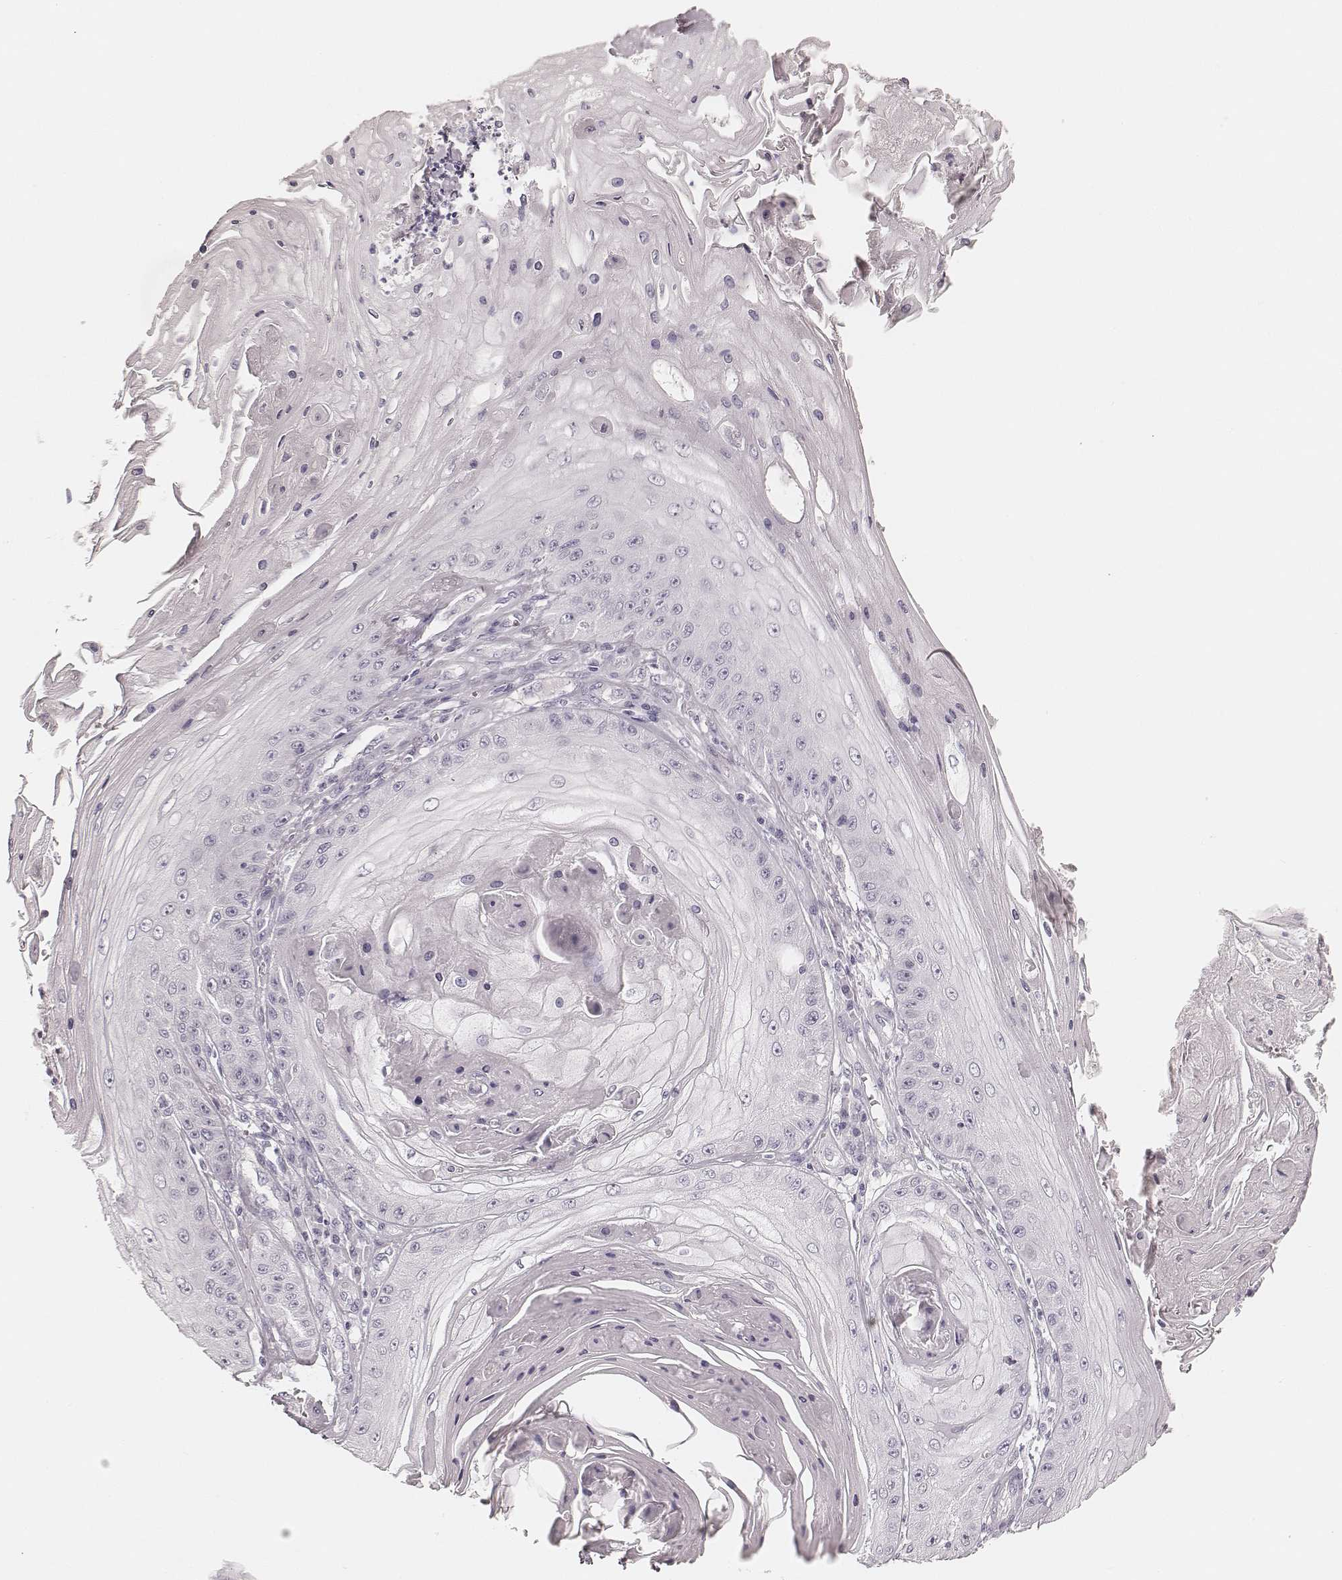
{"staining": {"intensity": "negative", "quantity": "none", "location": "none"}, "tissue": "skin cancer", "cell_type": "Tumor cells", "image_type": "cancer", "snomed": [{"axis": "morphology", "description": "Squamous cell carcinoma, NOS"}, {"axis": "topography", "description": "Skin"}], "caption": "Human skin cancer (squamous cell carcinoma) stained for a protein using IHC displays no positivity in tumor cells.", "gene": "HNF4G", "patient": {"sex": "male", "age": 70}}